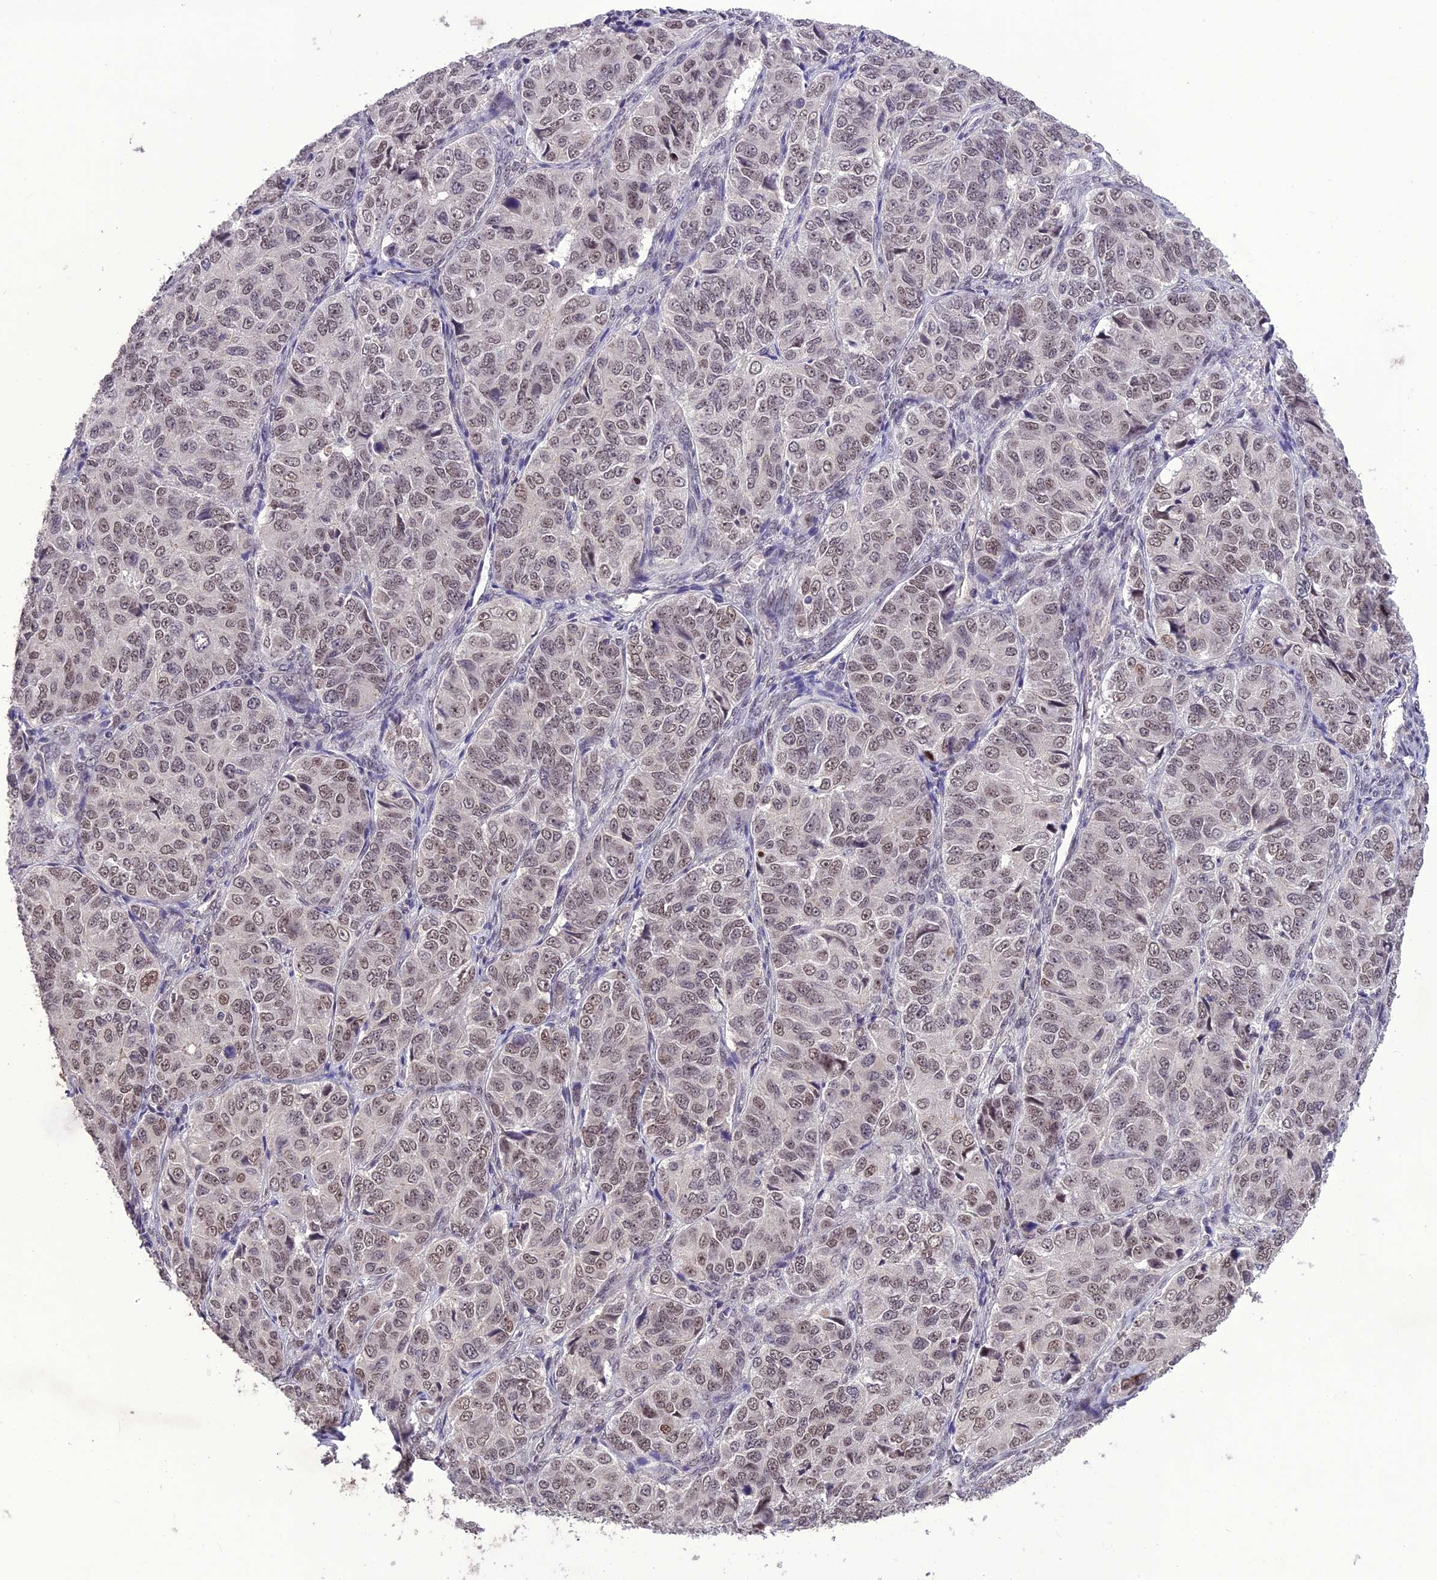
{"staining": {"intensity": "weak", "quantity": ">75%", "location": "nuclear"}, "tissue": "ovarian cancer", "cell_type": "Tumor cells", "image_type": "cancer", "snomed": [{"axis": "morphology", "description": "Carcinoma, endometroid"}, {"axis": "topography", "description": "Ovary"}], "caption": "Protein staining of ovarian cancer (endometroid carcinoma) tissue demonstrates weak nuclear positivity in about >75% of tumor cells.", "gene": "DIS3", "patient": {"sex": "female", "age": 51}}